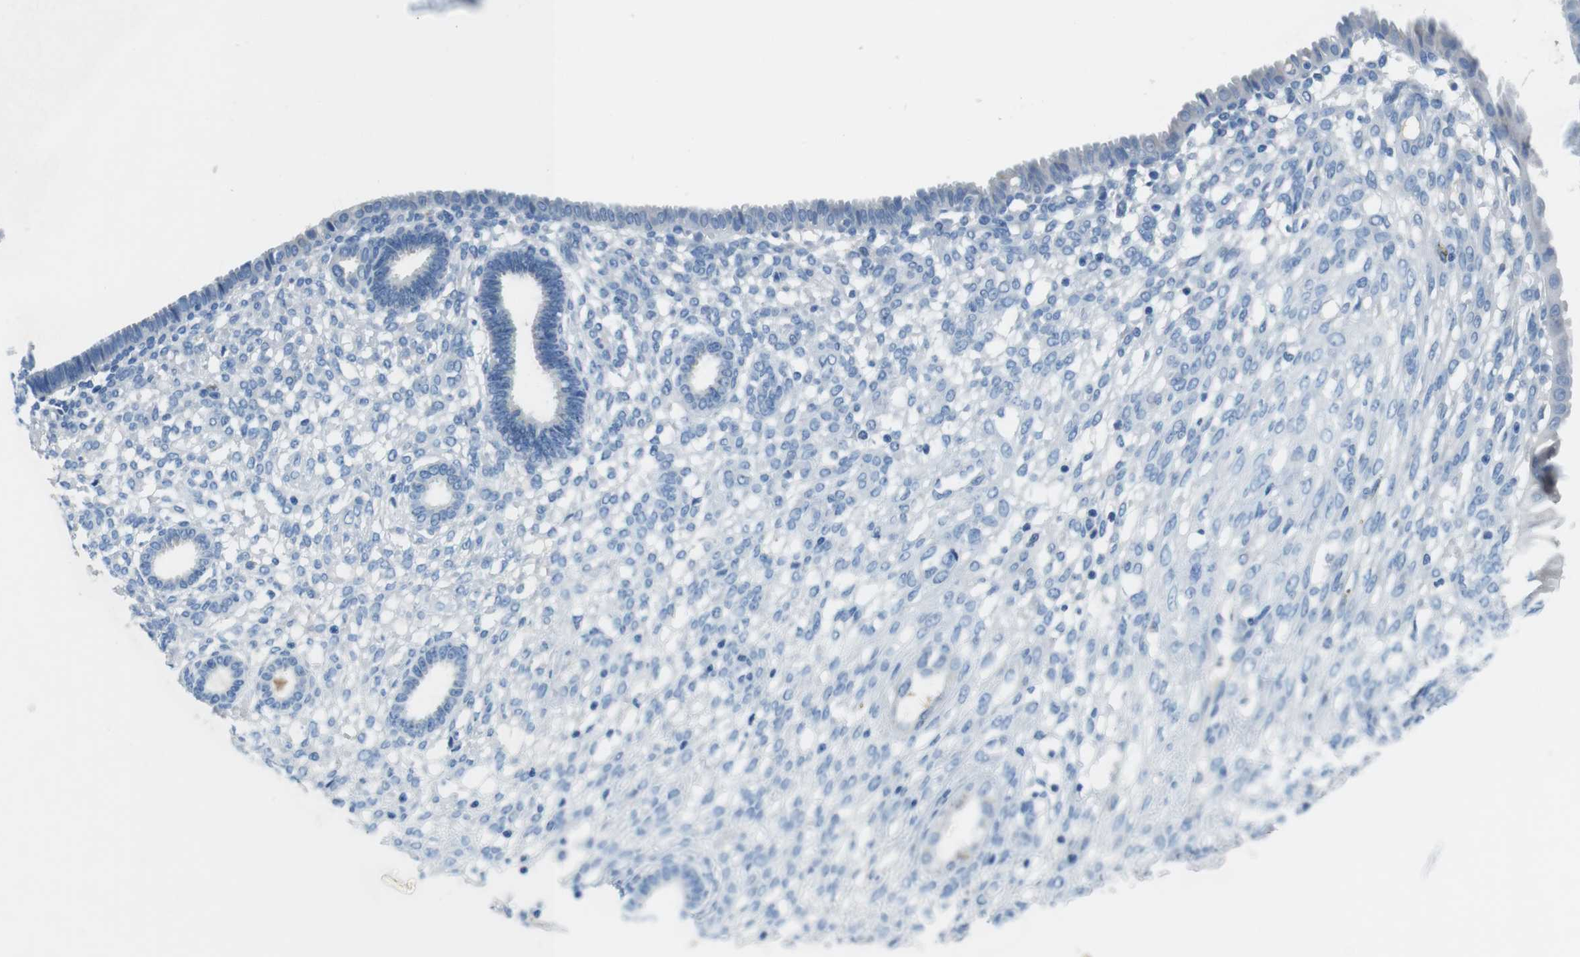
{"staining": {"intensity": "negative", "quantity": "none", "location": "none"}, "tissue": "endometrium", "cell_type": "Cells in endometrial stroma", "image_type": "normal", "snomed": [{"axis": "morphology", "description": "Normal tissue, NOS"}, {"axis": "topography", "description": "Endometrium"}], "caption": "Cells in endometrial stroma show no significant protein staining in normal endometrium. (Brightfield microscopy of DAB (3,3'-diaminobenzidine) IHC at high magnification).", "gene": "SLC35A3", "patient": {"sex": "female", "age": 61}}